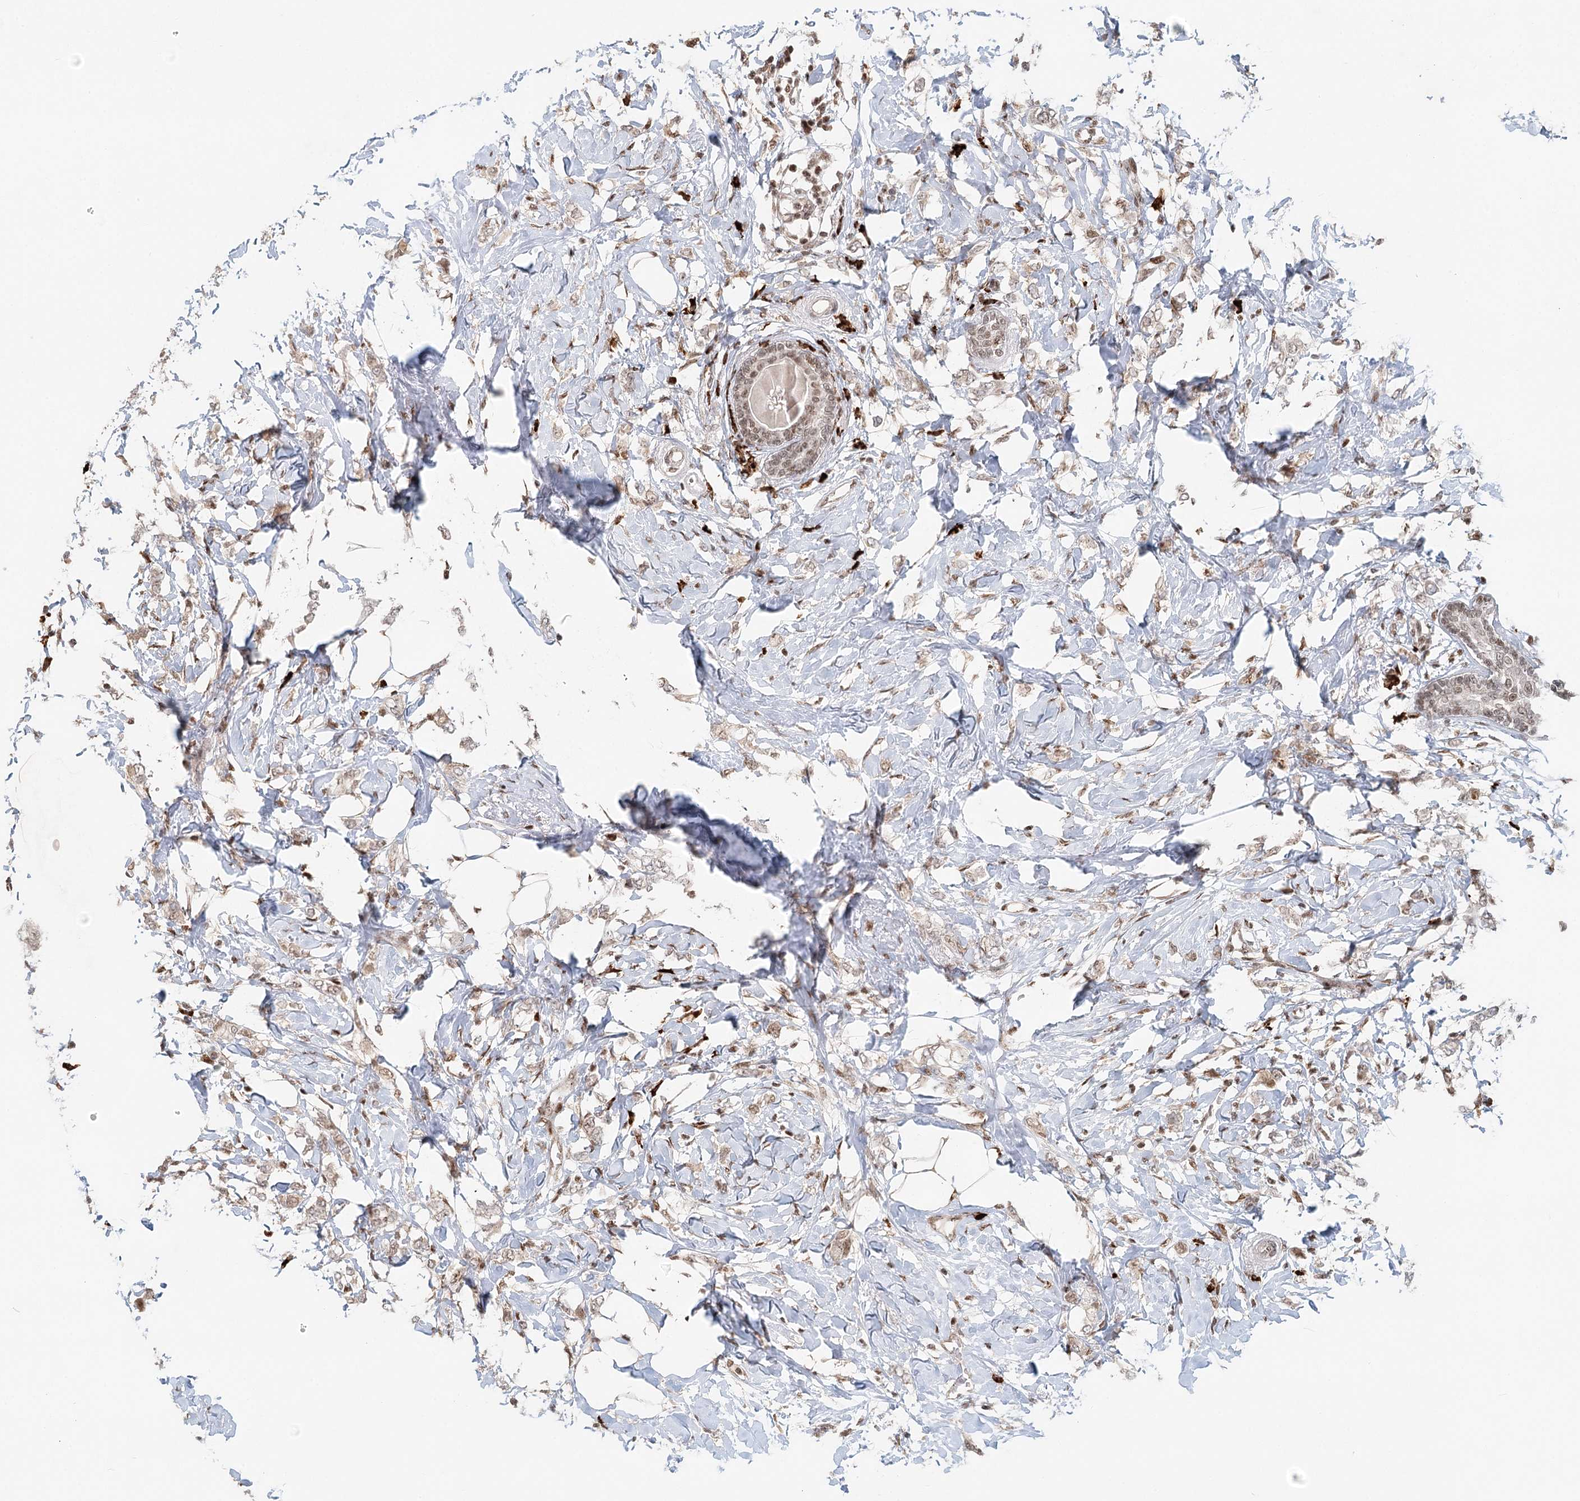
{"staining": {"intensity": "weak", "quantity": ">75%", "location": "nuclear"}, "tissue": "breast cancer", "cell_type": "Tumor cells", "image_type": "cancer", "snomed": [{"axis": "morphology", "description": "Normal tissue, NOS"}, {"axis": "morphology", "description": "Lobular carcinoma"}, {"axis": "topography", "description": "Breast"}], "caption": "Lobular carcinoma (breast) stained for a protein demonstrates weak nuclear positivity in tumor cells. The staining was performed using DAB, with brown indicating positive protein expression. Nuclei are stained blue with hematoxylin.", "gene": "BNIP5", "patient": {"sex": "female", "age": 47}}